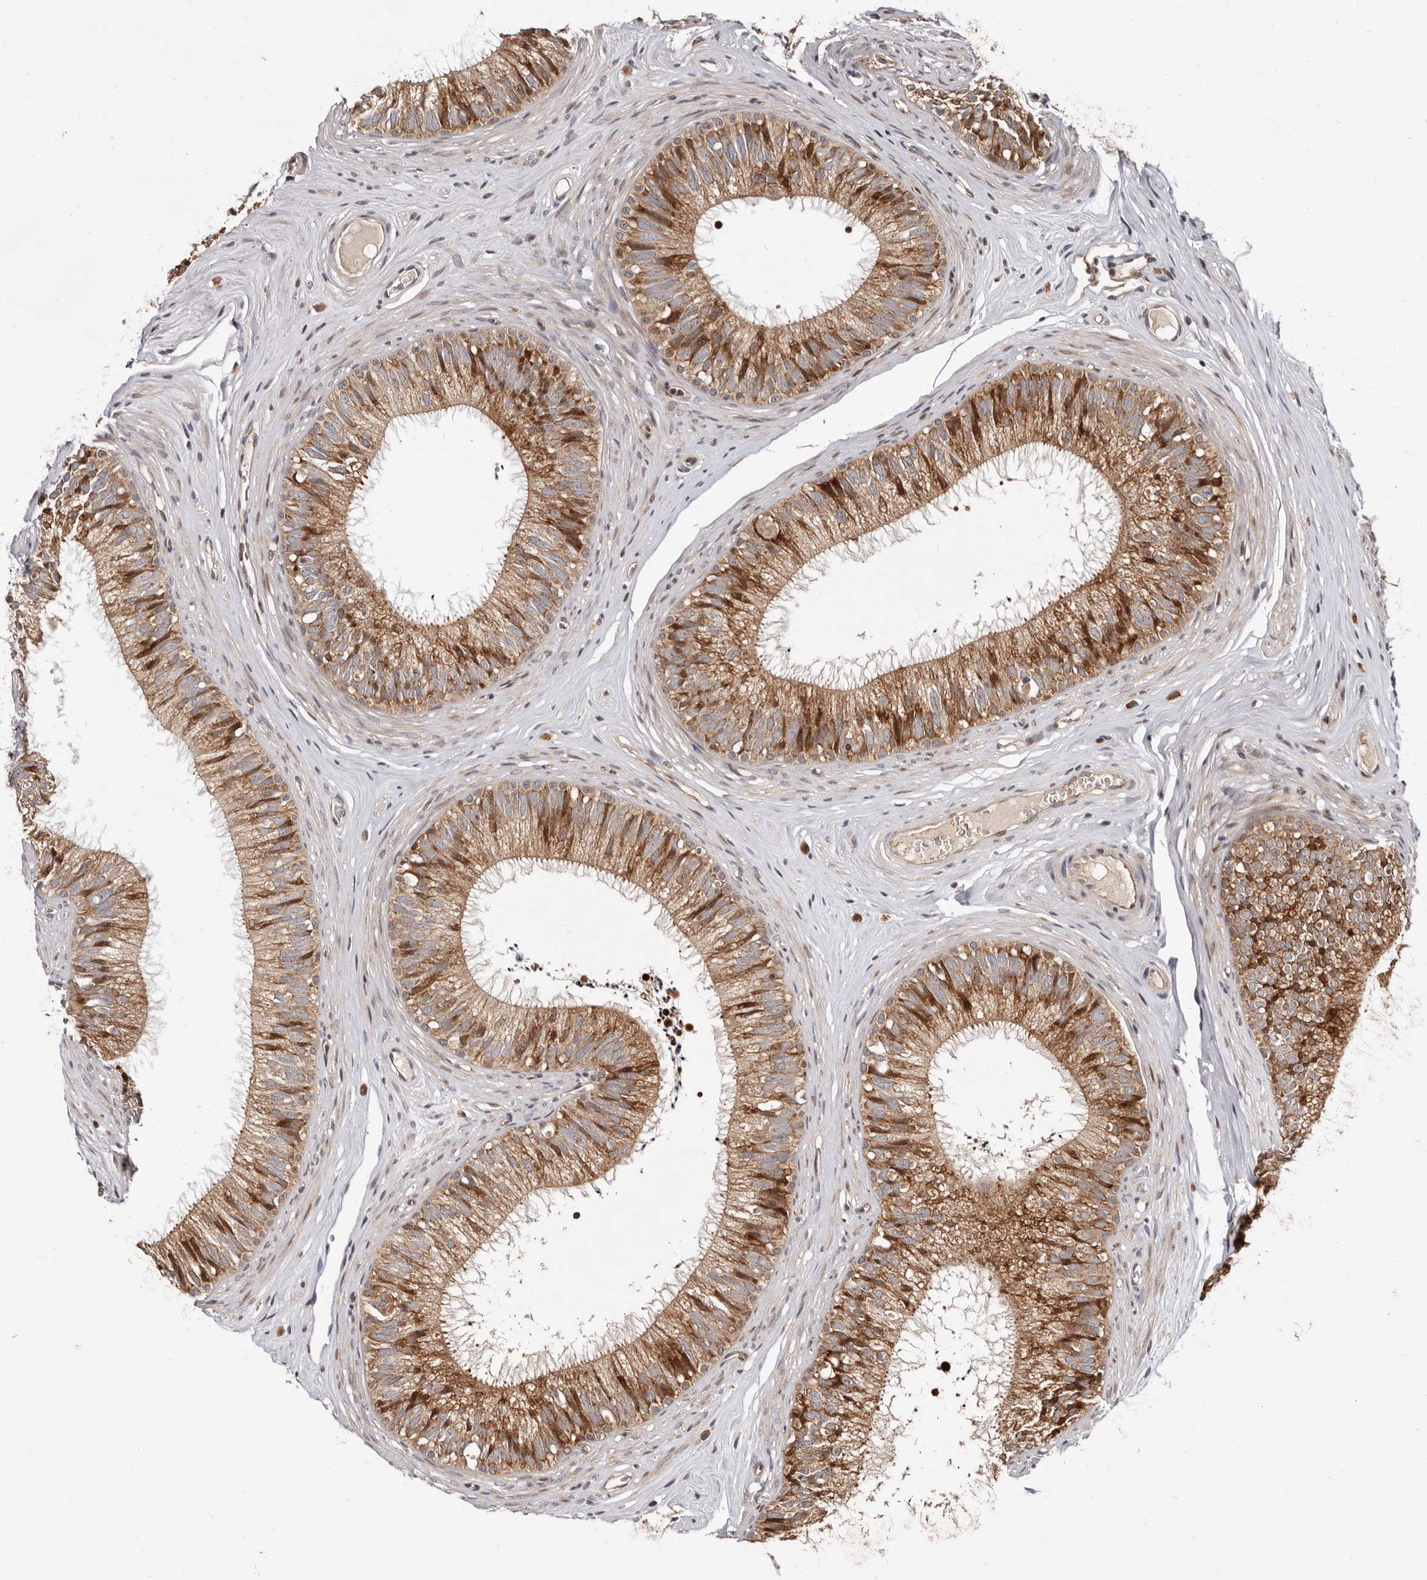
{"staining": {"intensity": "moderate", "quantity": "25%-75%", "location": "cytoplasmic/membranous"}, "tissue": "epididymis", "cell_type": "Glandular cells", "image_type": "normal", "snomed": [{"axis": "morphology", "description": "Normal tissue, NOS"}, {"axis": "topography", "description": "Epididymis"}], "caption": "DAB immunohistochemical staining of normal epididymis demonstrates moderate cytoplasmic/membranous protein expression in approximately 25%-75% of glandular cells.", "gene": "WEE2", "patient": {"sex": "male", "age": 29}}